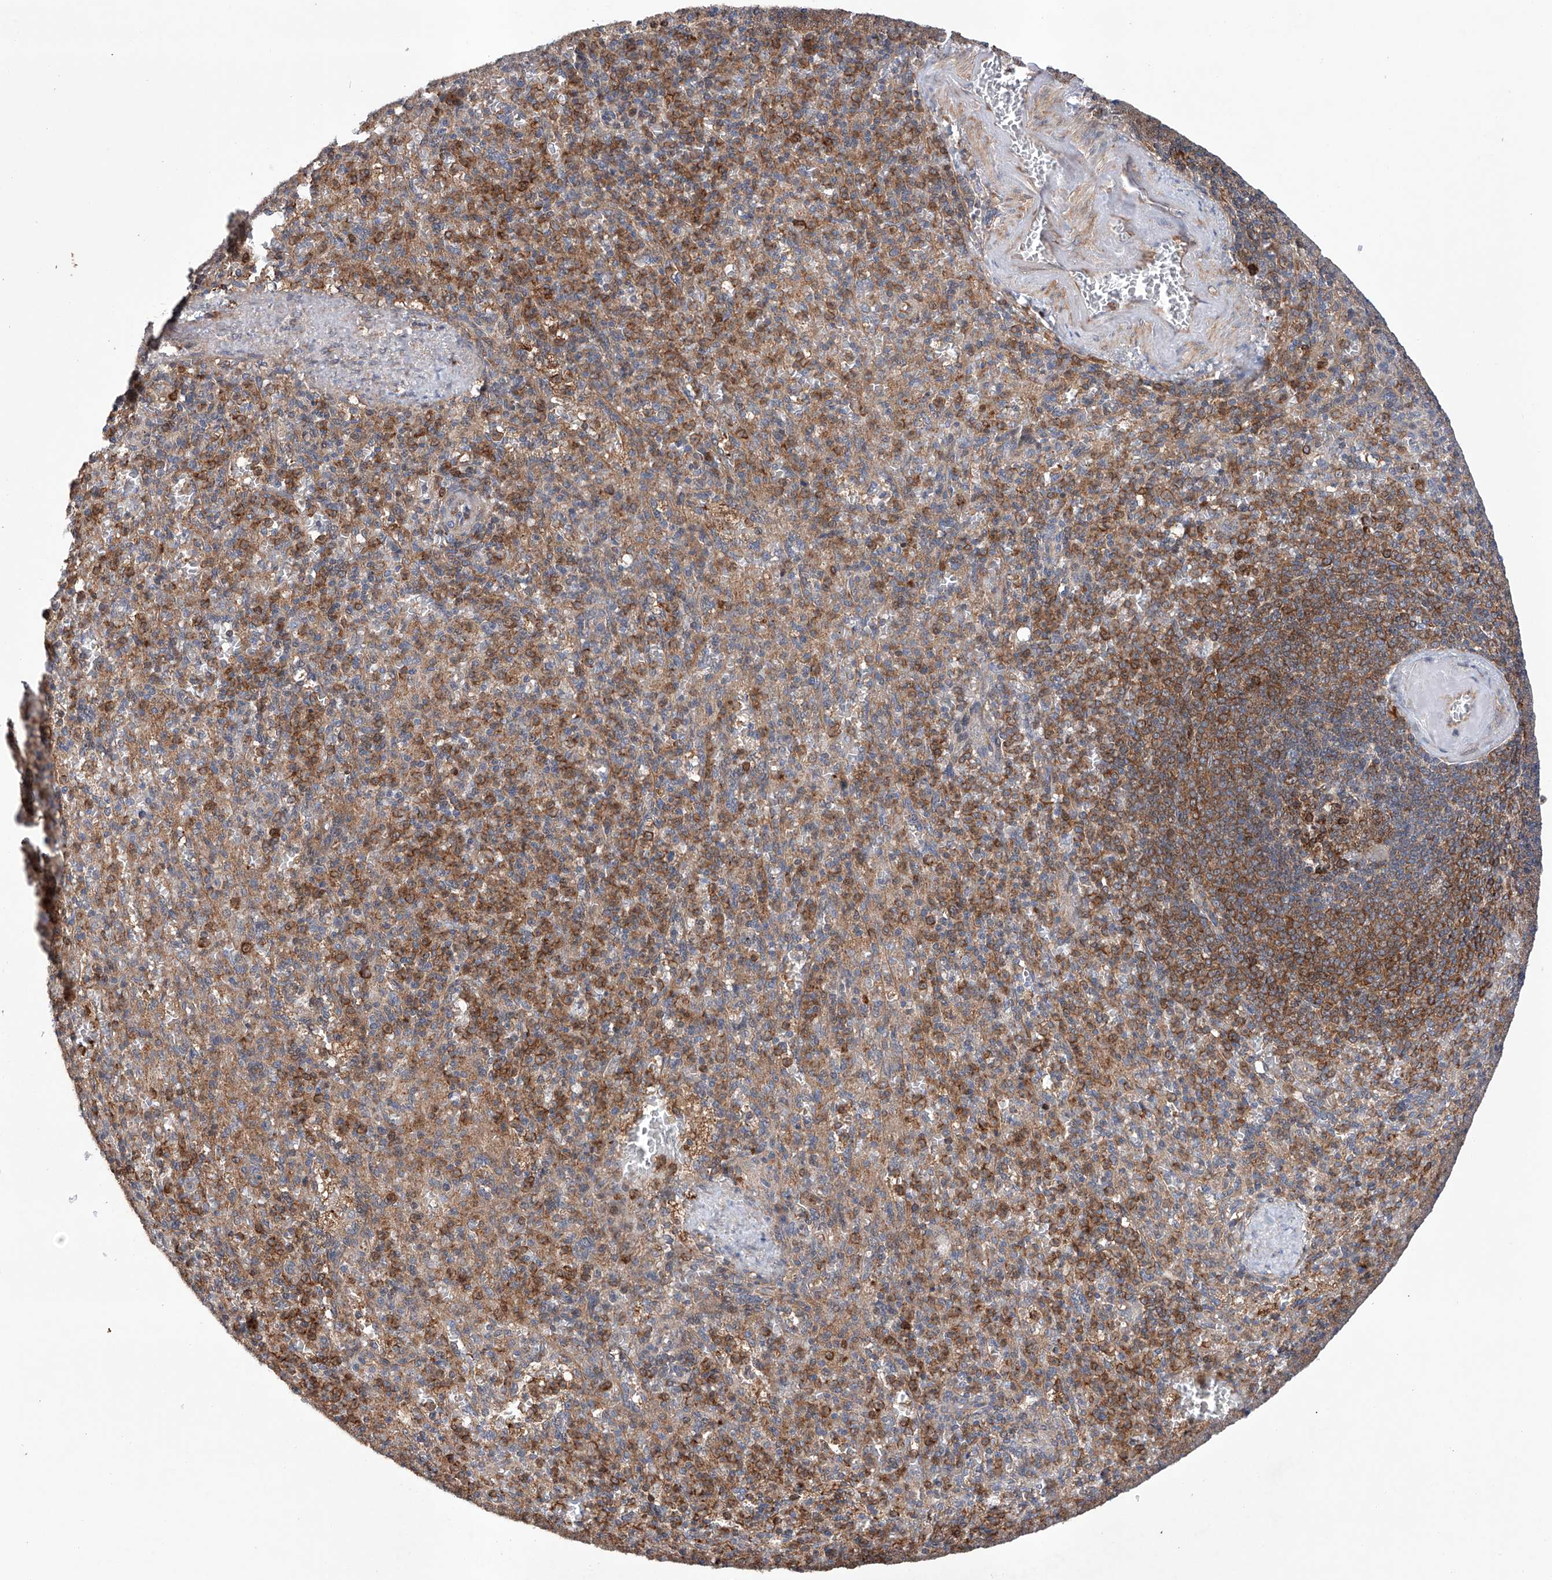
{"staining": {"intensity": "moderate", "quantity": "<25%", "location": "cytoplasmic/membranous"}, "tissue": "spleen", "cell_type": "Cells in red pulp", "image_type": "normal", "snomed": [{"axis": "morphology", "description": "Normal tissue, NOS"}, {"axis": "topography", "description": "Spleen"}], "caption": "Unremarkable spleen demonstrates moderate cytoplasmic/membranous positivity in approximately <25% of cells in red pulp.", "gene": "TIMM23", "patient": {"sex": "female", "age": 74}}